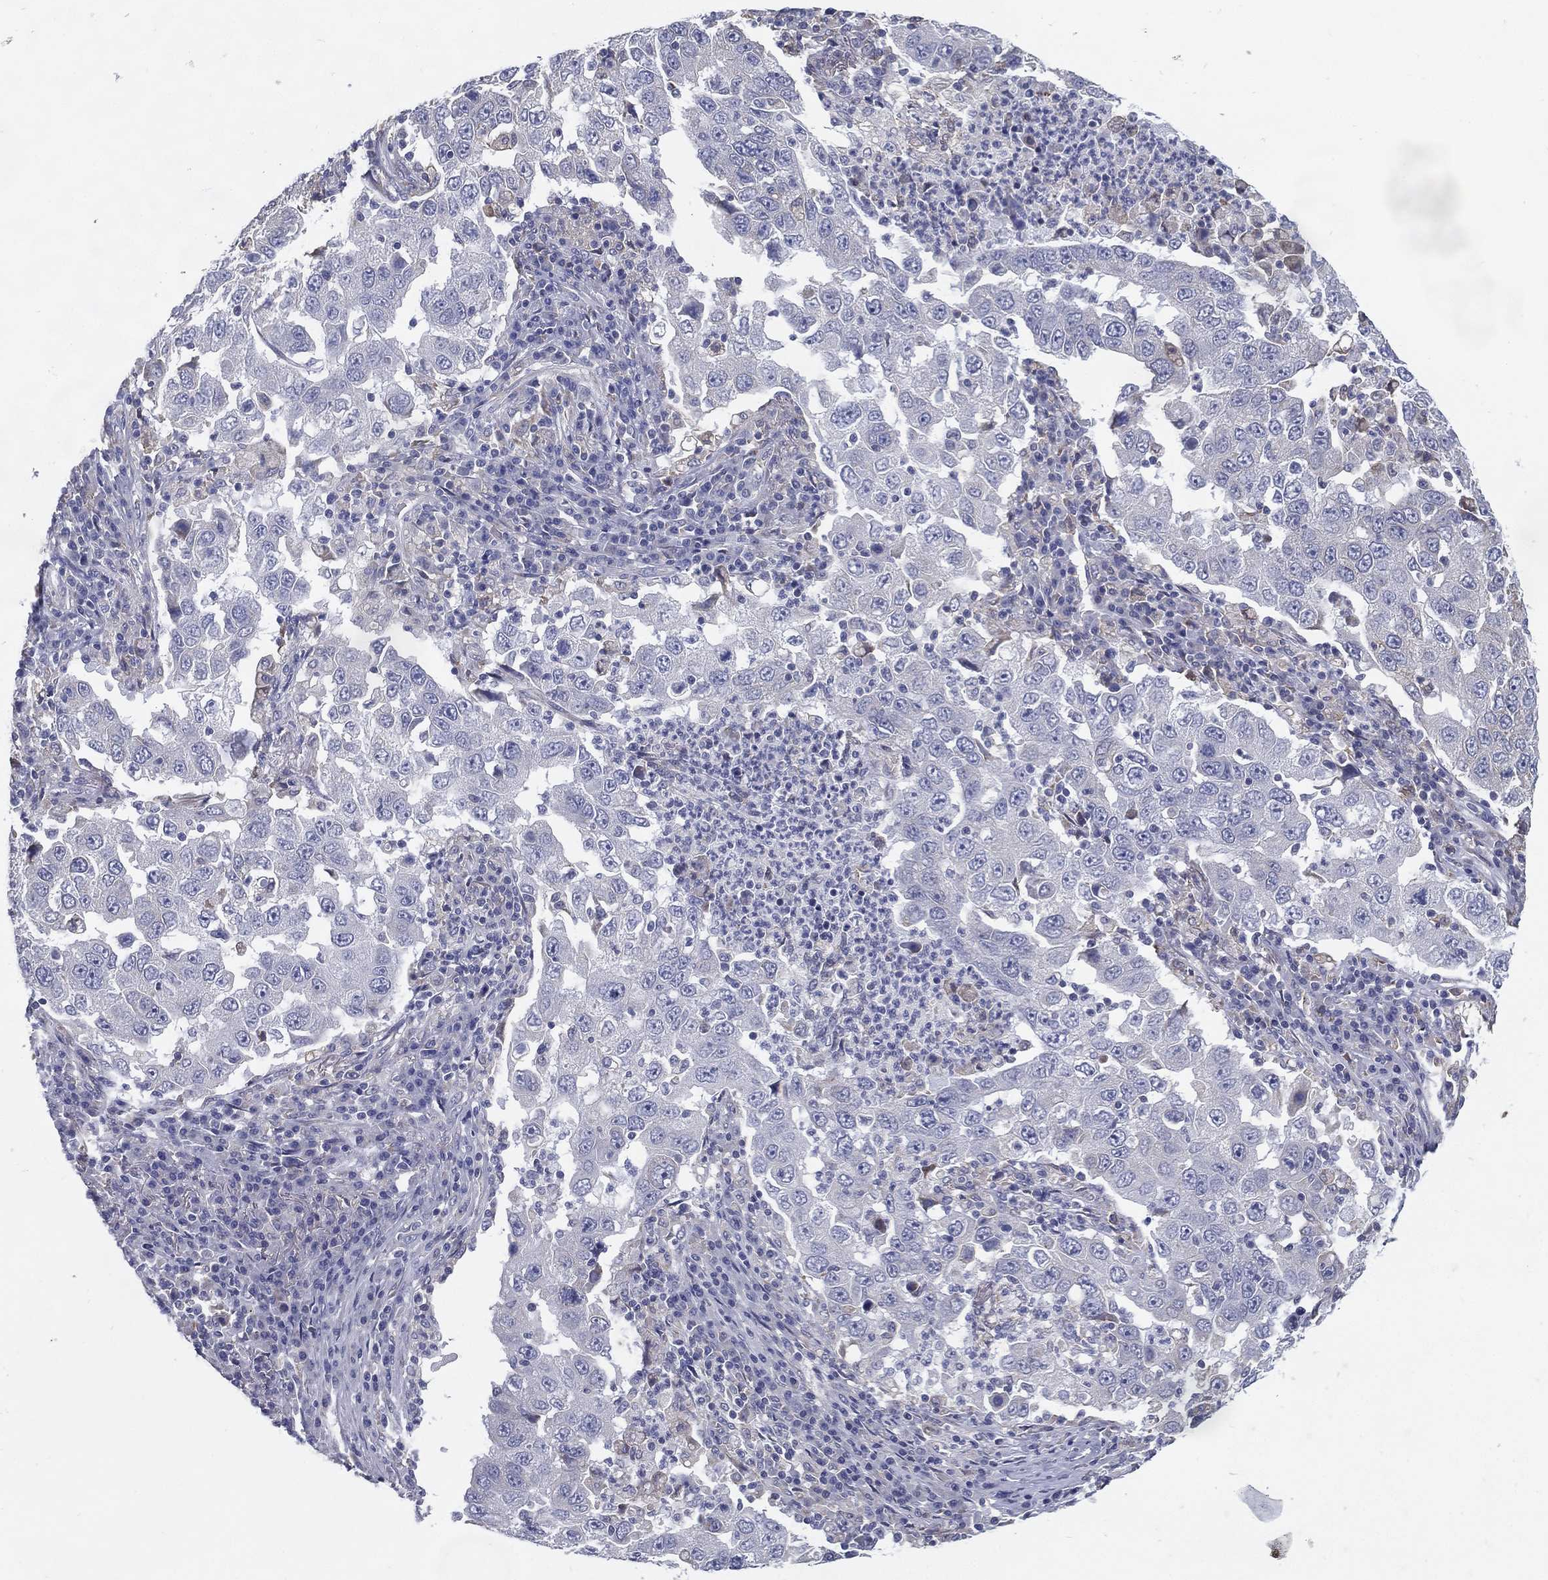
{"staining": {"intensity": "negative", "quantity": "none", "location": "none"}, "tissue": "lung cancer", "cell_type": "Tumor cells", "image_type": "cancer", "snomed": [{"axis": "morphology", "description": "Adenocarcinoma, NOS"}, {"axis": "topography", "description": "Lung"}], "caption": "An immunohistochemistry (IHC) image of lung cancer (adenocarcinoma) is shown. There is no staining in tumor cells of lung cancer (adenocarcinoma).", "gene": "C19orf18", "patient": {"sex": "male", "age": 73}}